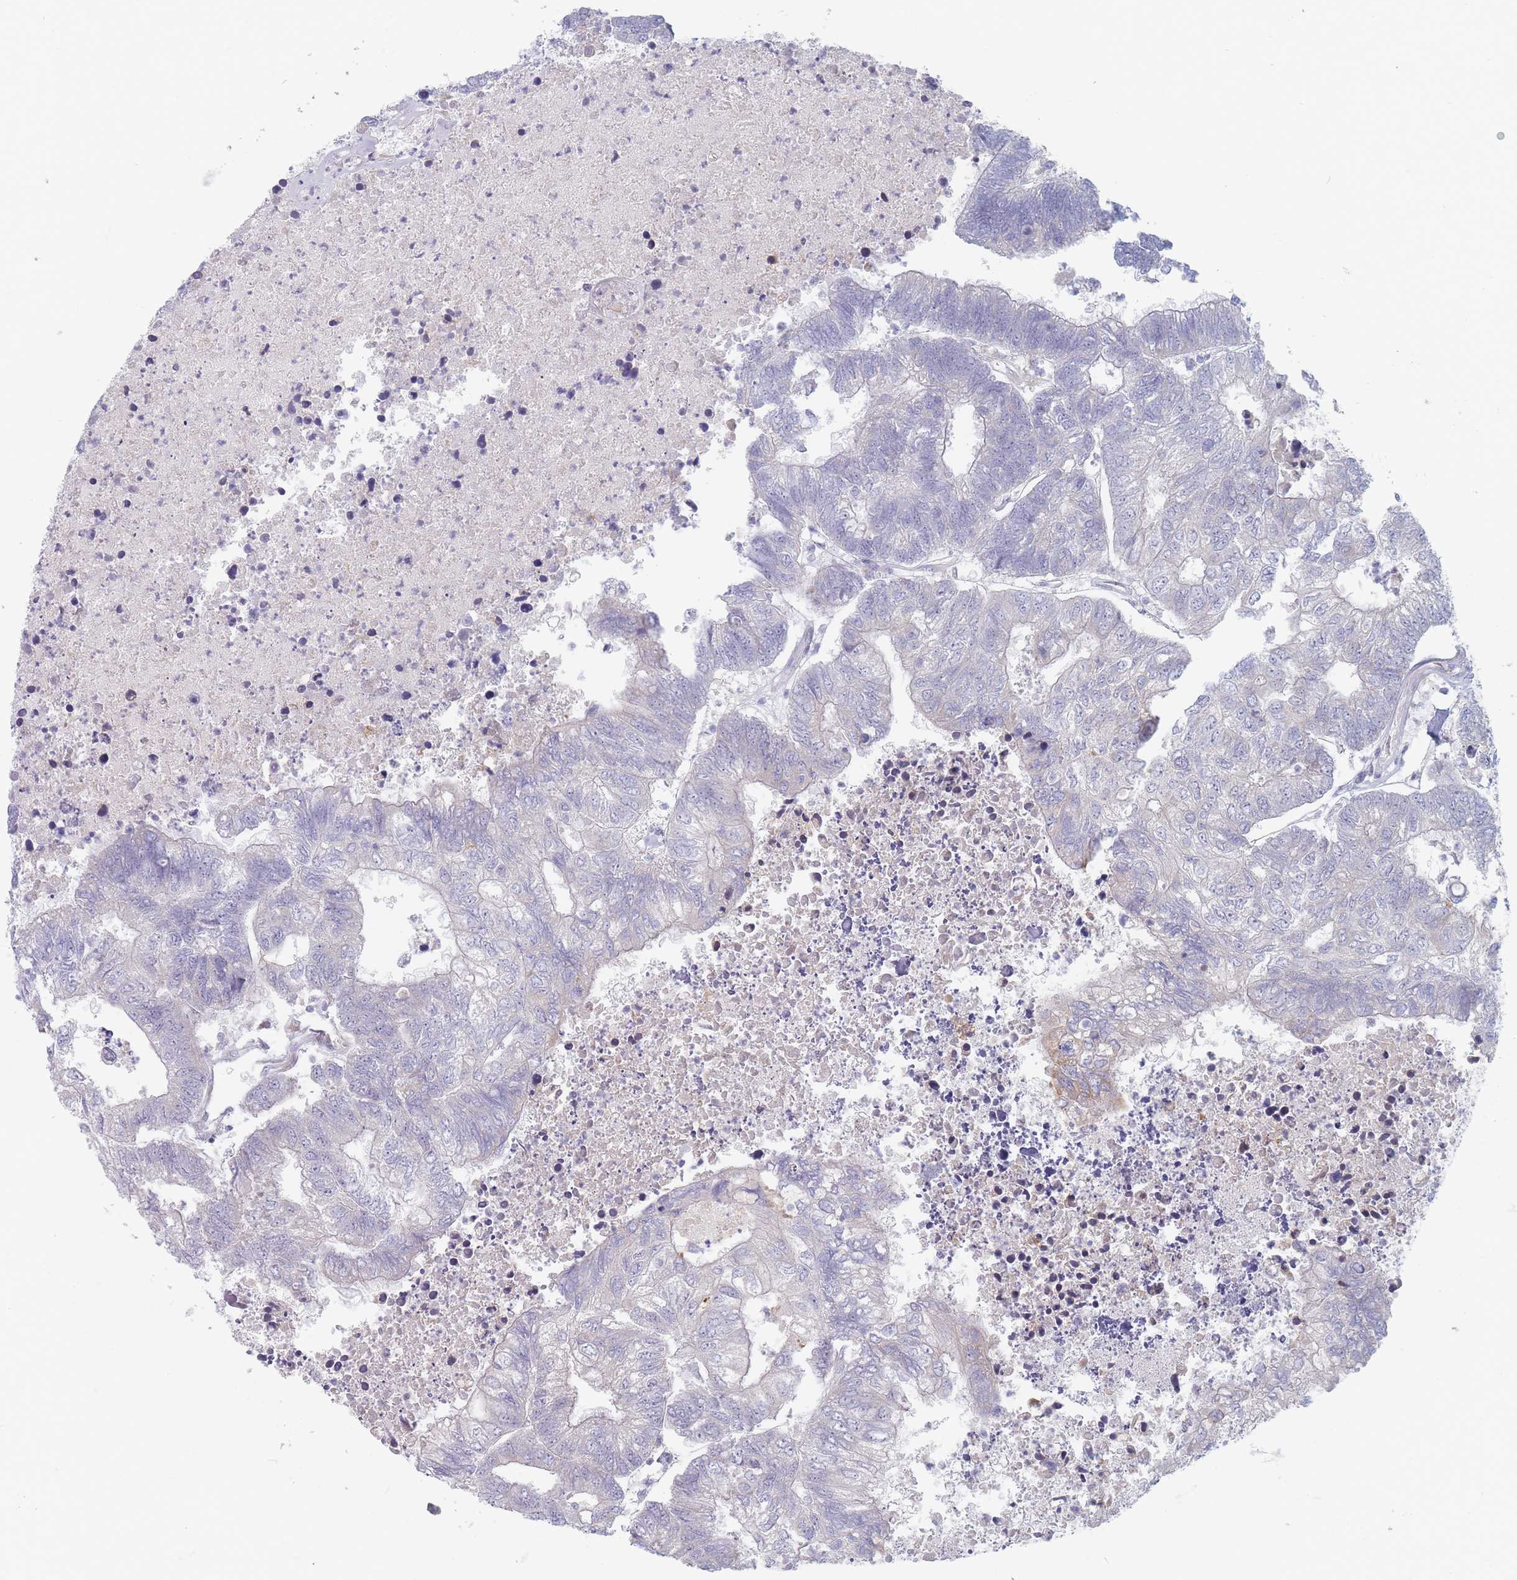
{"staining": {"intensity": "negative", "quantity": "none", "location": "none"}, "tissue": "colorectal cancer", "cell_type": "Tumor cells", "image_type": "cancer", "snomed": [{"axis": "morphology", "description": "Adenocarcinoma, NOS"}, {"axis": "topography", "description": "Colon"}], "caption": "This is a image of IHC staining of colorectal cancer, which shows no expression in tumor cells.", "gene": "SPATS1", "patient": {"sex": "female", "age": 48}}